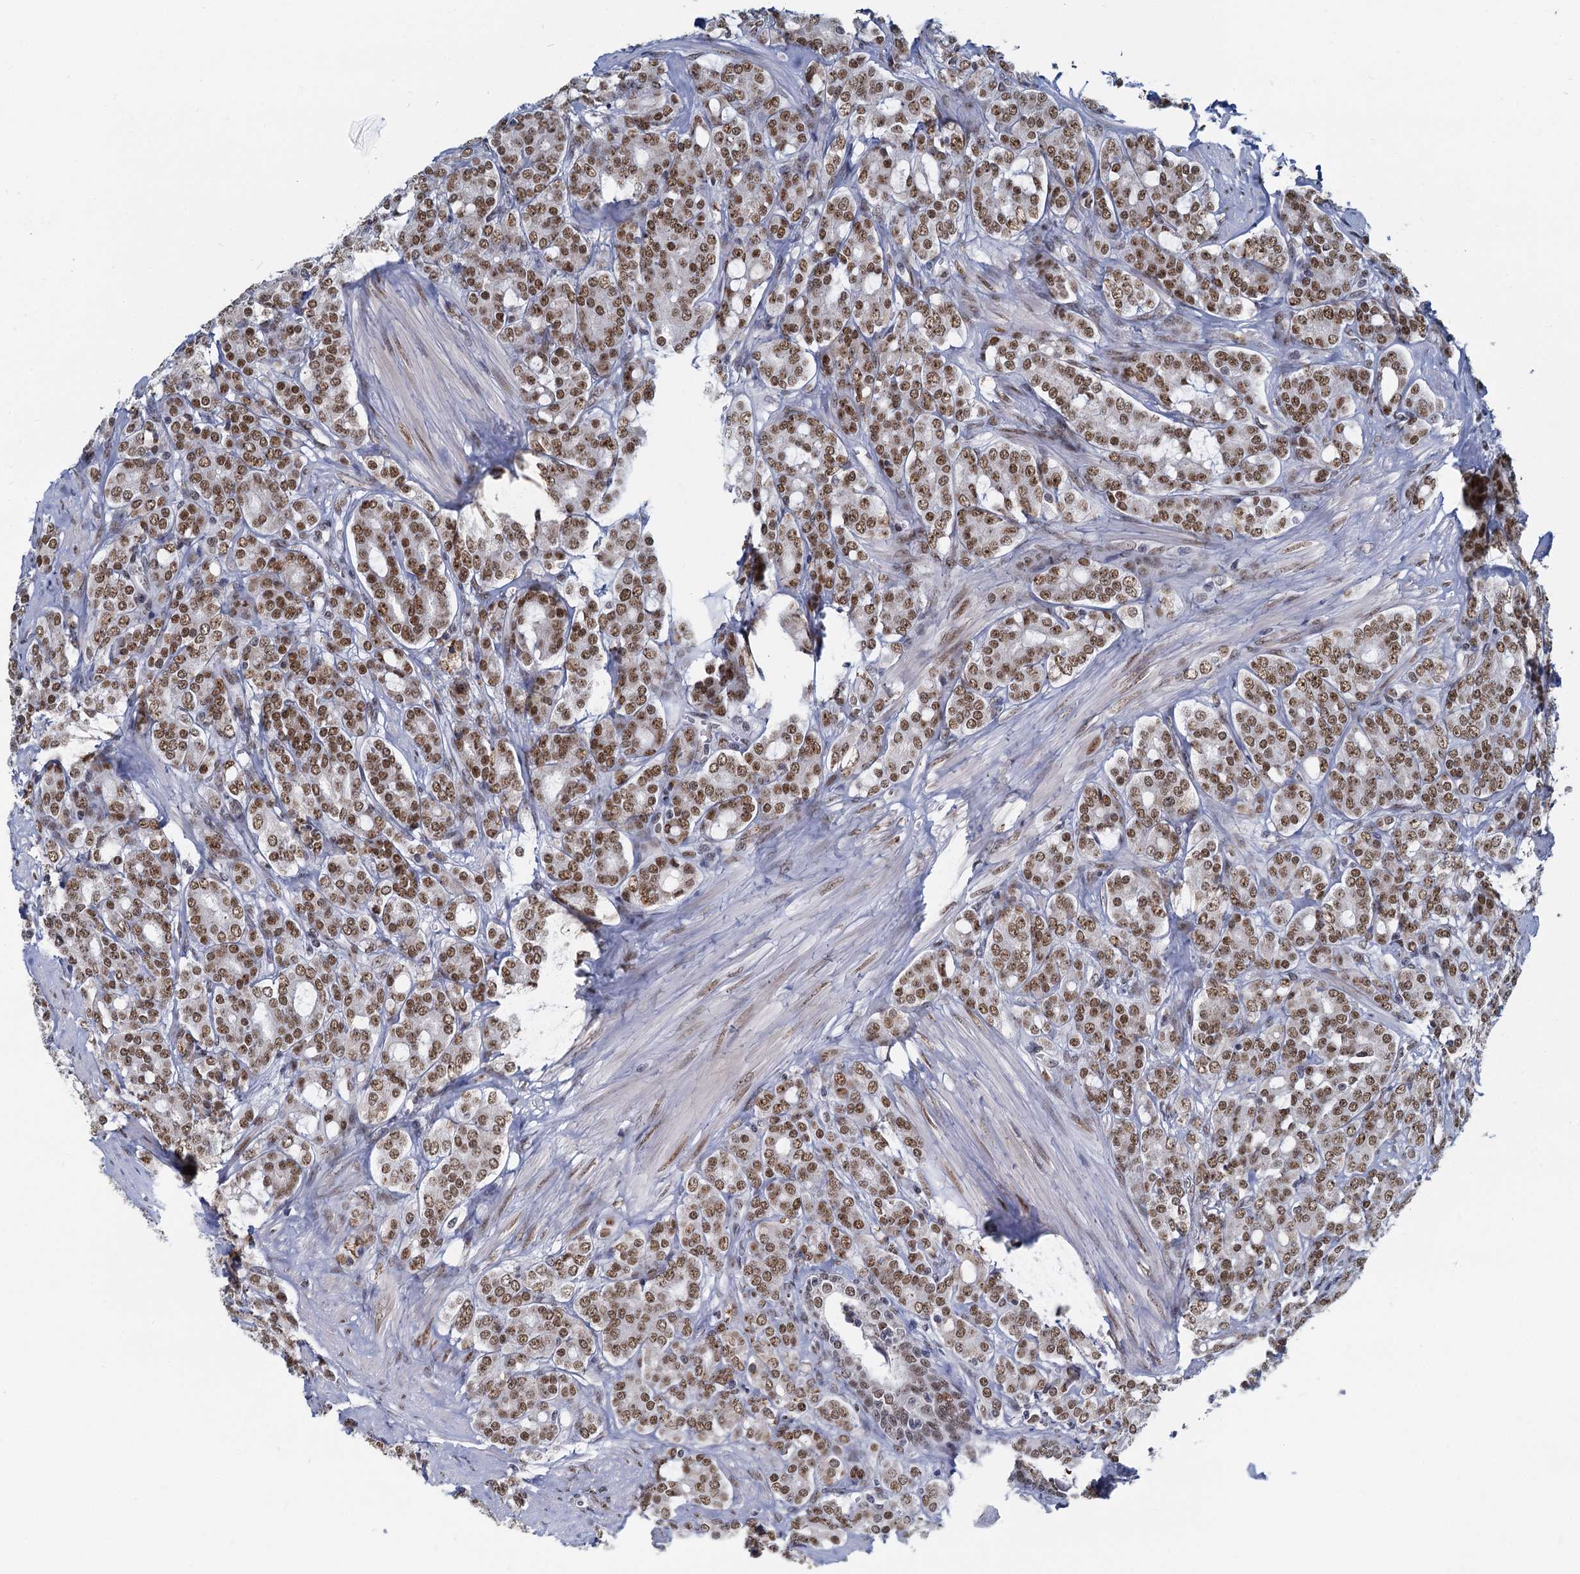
{"staining": {"intensity": "moderate", "quantity": ">75%", "location": "nuclear"}, "tissue": "prostate cancer", "cell_type": "Tumor cells", "image_type": "cancer", "snomed": [{"axis": "morphology", "description": "Adenocarcinoma, High grade"}, {"axis": "topography", "description": "Prostate"}], "caption": "A brown stain shows moderate nuclear expression of a protein in prostate adenocarcinoma (high-grade) tumor cells.", "gene": "RPRD1A", "patient": {"sex": "male", "age": 62}}